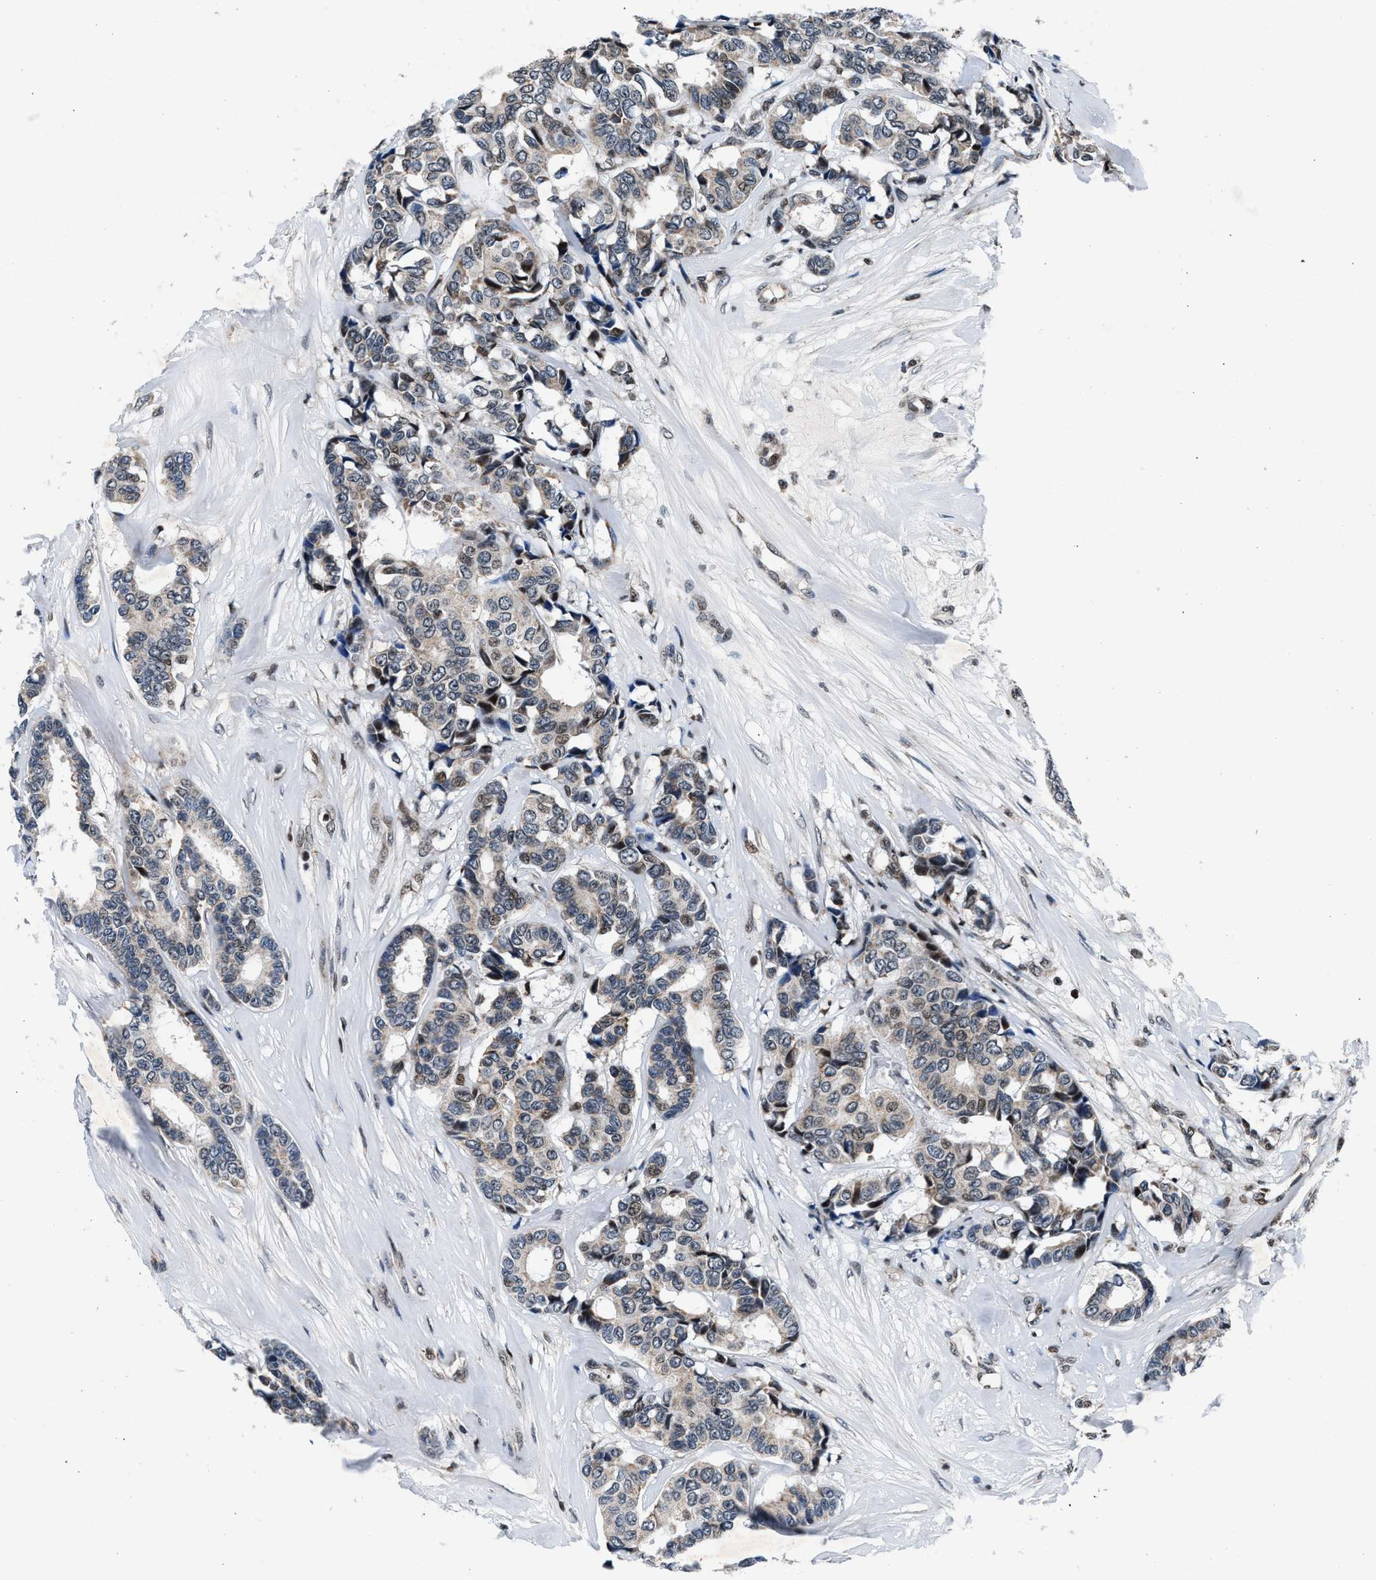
{"staining": {"intensity": "weak", "quantity": "<25%", "location": "nuclear"}, "tissue": "breast cancer", "cell_type": "Tumor cells", "image_type": "cancer", "snomed": [{"axis": "morphology", "description": "Duct carcinoma"}, {"axis": "topography", "description": "Breast"}], "caption": "Immunohistochemical staining of human breast cancer (intraductal carcinoma) exhibits no significant positivity in tumor cells.", "gene": "PRRC2B", "patient": {"sex": "female", "age": 87}}